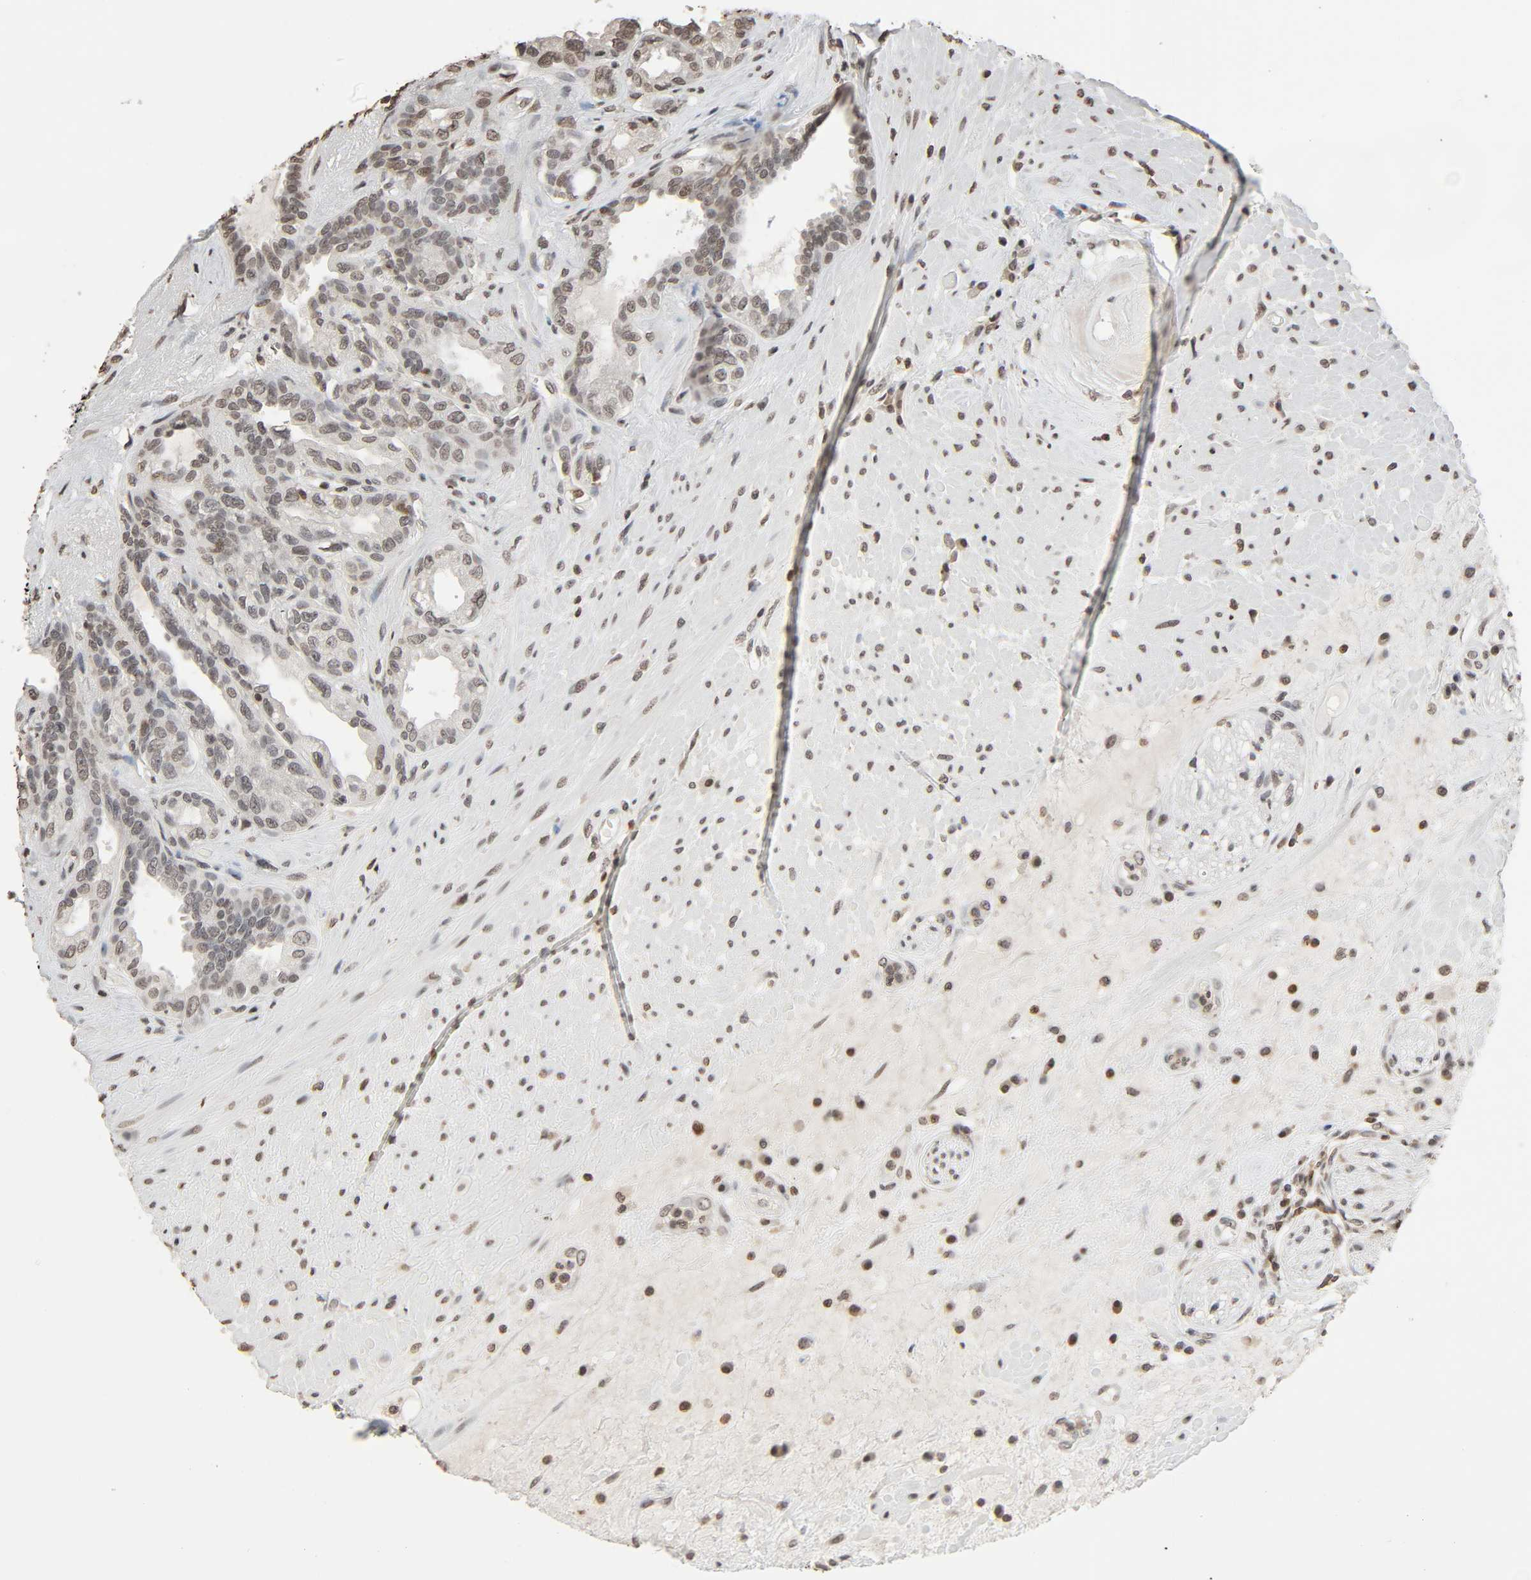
{"staining": {"intensity": "negative", "quantity": "none", "location": "none"}, "tissue": "seminal vesicle", "cell_type": "Glandular cells", "image_type": "normal", "snomed": [{"axis": "morphology", "description": "Normal tissue, NOS"}, {"axis": "topography", "description": "Seminal veicle"}], "caption": "DAB immunohistochemical staining of benign human seminal vesicle reveals no significant expression in glandular cells. The staining is performed using DAB brown chromogen with nuclei counter-stained in using hematoxylin.", "gene": "STK4", "patient": {"sex": "male", "age": 61}}